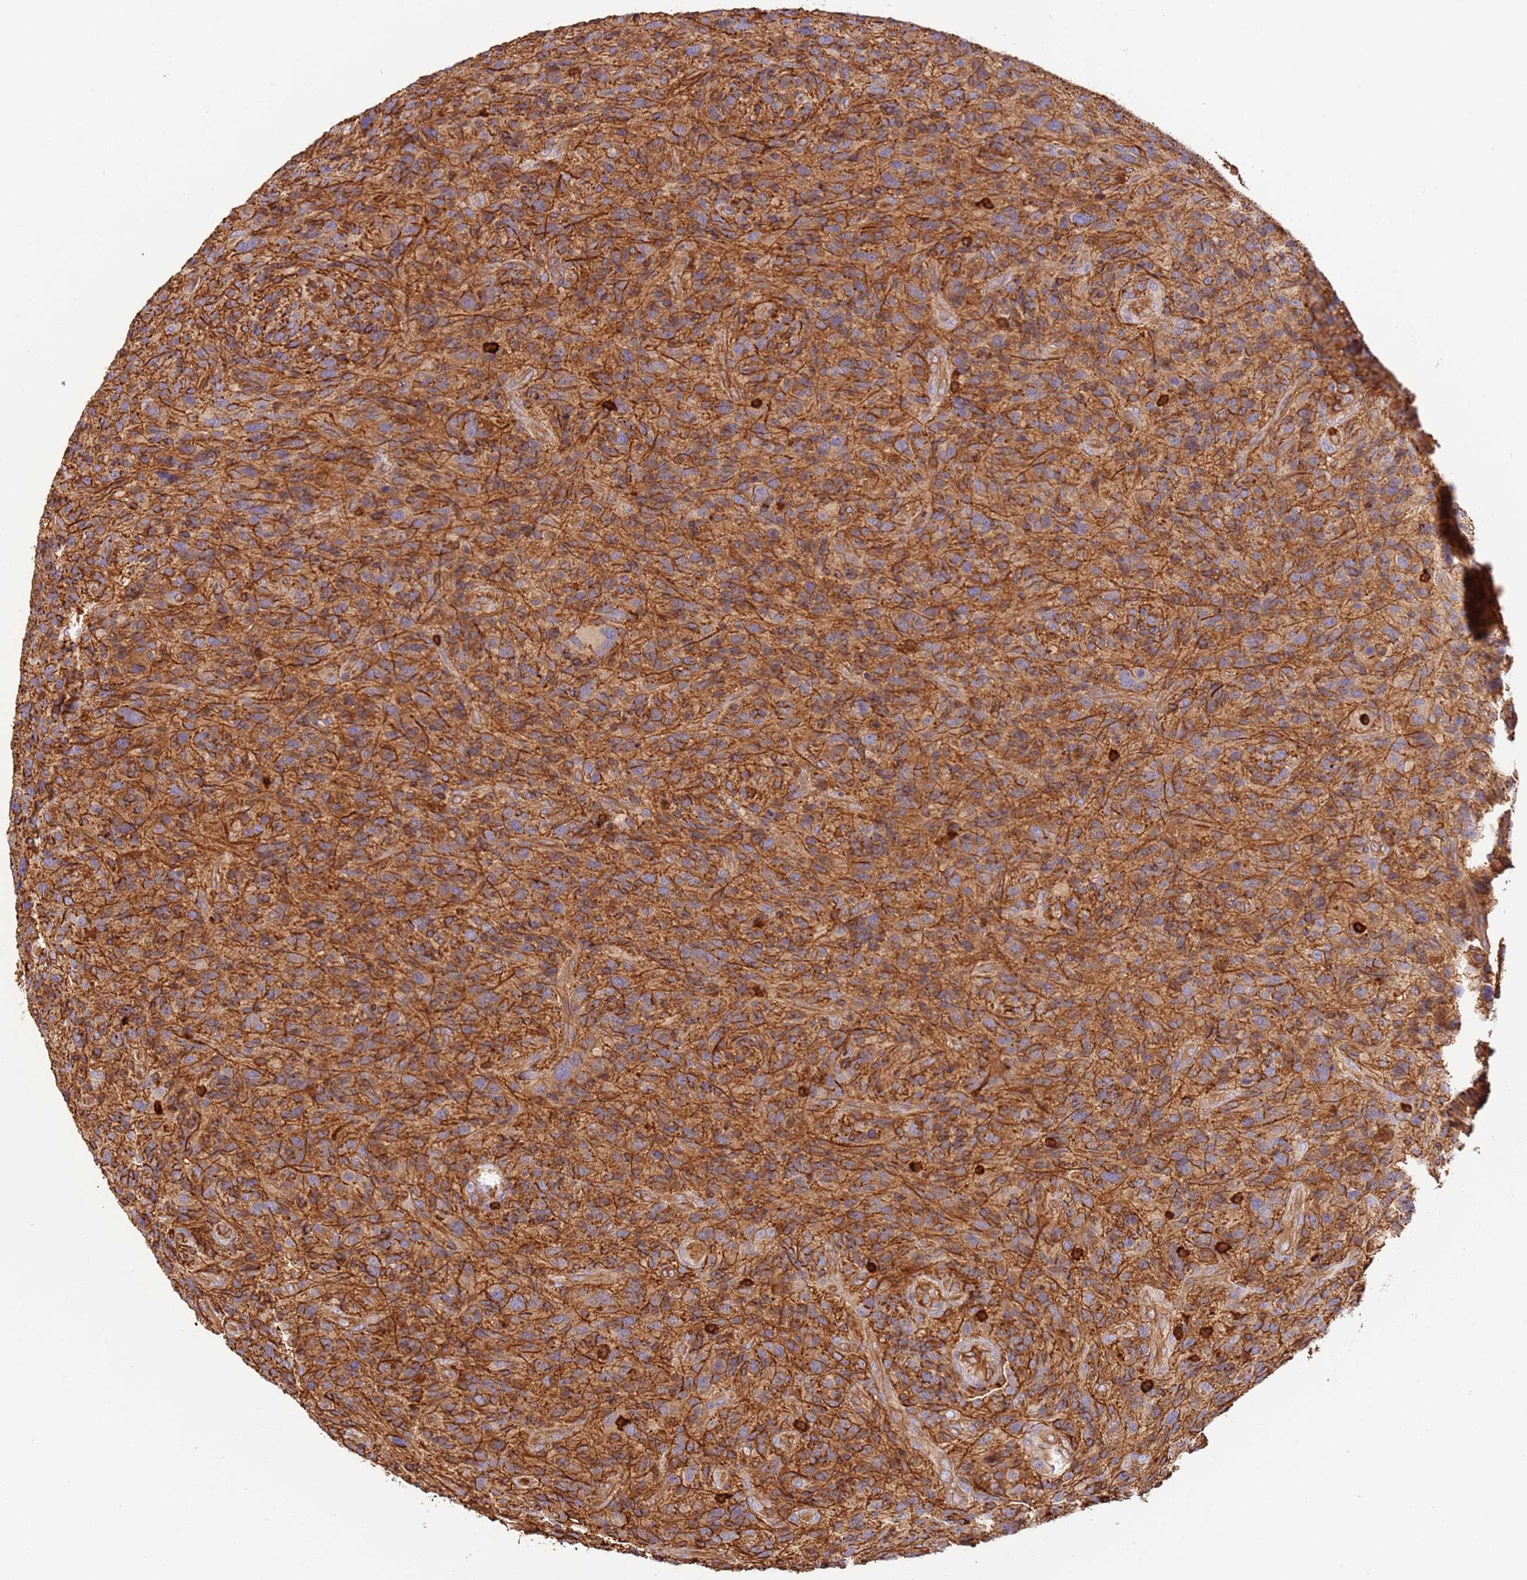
{"staining": {"intensity": "weak", "quantity": "25%-75%", "location": "cytoplasmic/membranous"}, "tissue": "glioma", "cell_type": "Tumor cells", "image_type": "cancer", "snomed": [{"axis": "morphology", "description": "Glioma, malignant, High grade"}, {"axis": "topography", "description": "Brain"}], "caption": "Immunohistochemistry image of human glioma stained for a protein (brown), which reveals low levels of weak cytoplasmic/membranous positivity in approximately 25%-75% of tumor cells.", "gene": "OR6P1", "patient": {"sex": "male", "age": 47}}